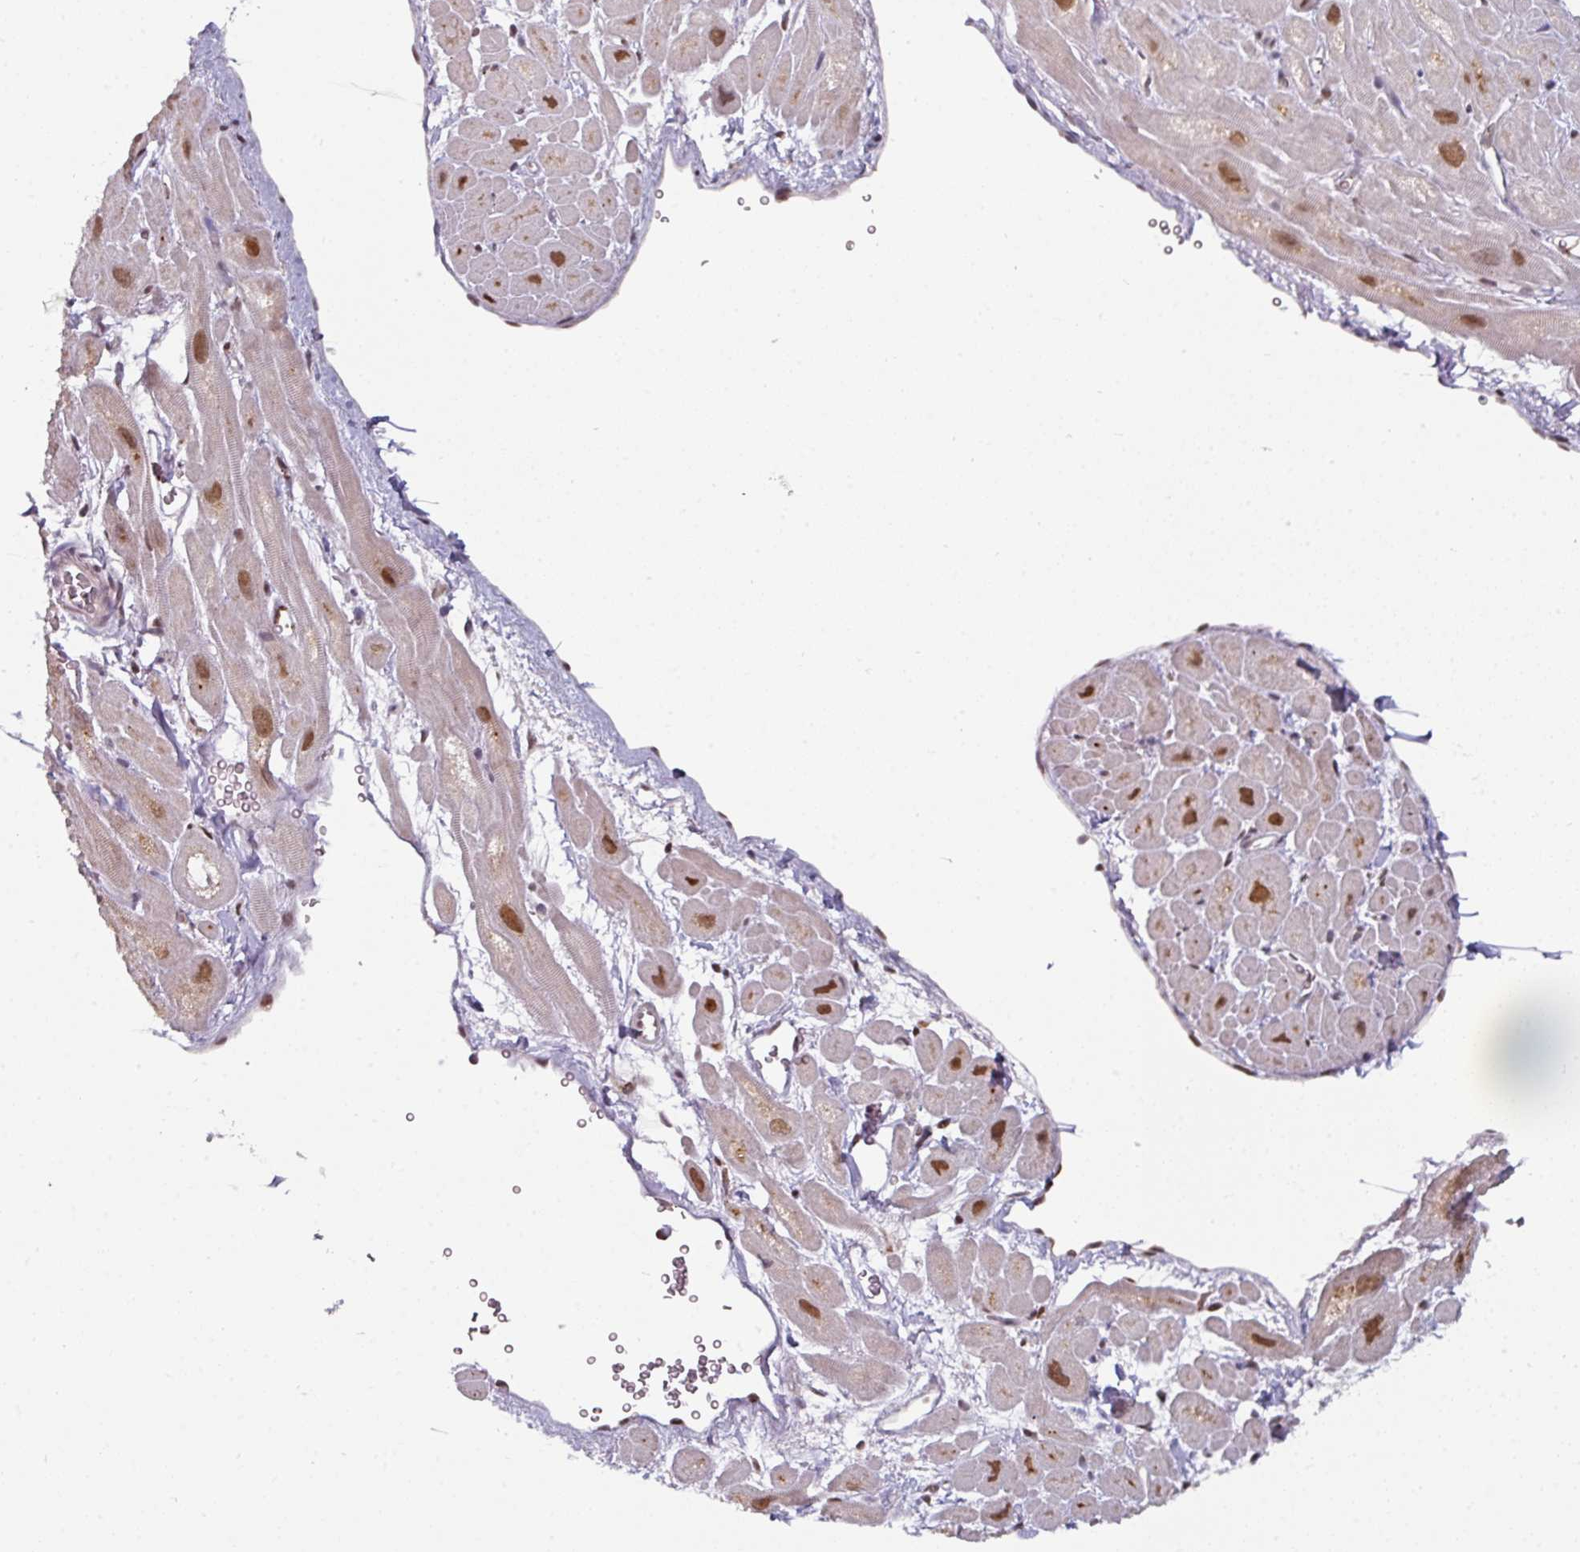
{"staining": {"intensity": "moderate", "quantity": "<25%", "location": "nuclear"}, "tissue": "heart muscle", "cell_type": "Cardiomyocytes", "image_type": "normal", "snomed": [{"axis": "morphology", "description": "Normal tissue, NOS"}, {"axis": "topography", "description": "Heart"}], "caption": "The histopathology image shows staining of normal heart muscle, revealing moderate nuclear protein staining (brown color) within cardiomyocytes. (Brightfield microscopy of DAB IHC at high magnification).", "gene": "SWSAP1", "patient": {"sex": "male", "age": 49}}